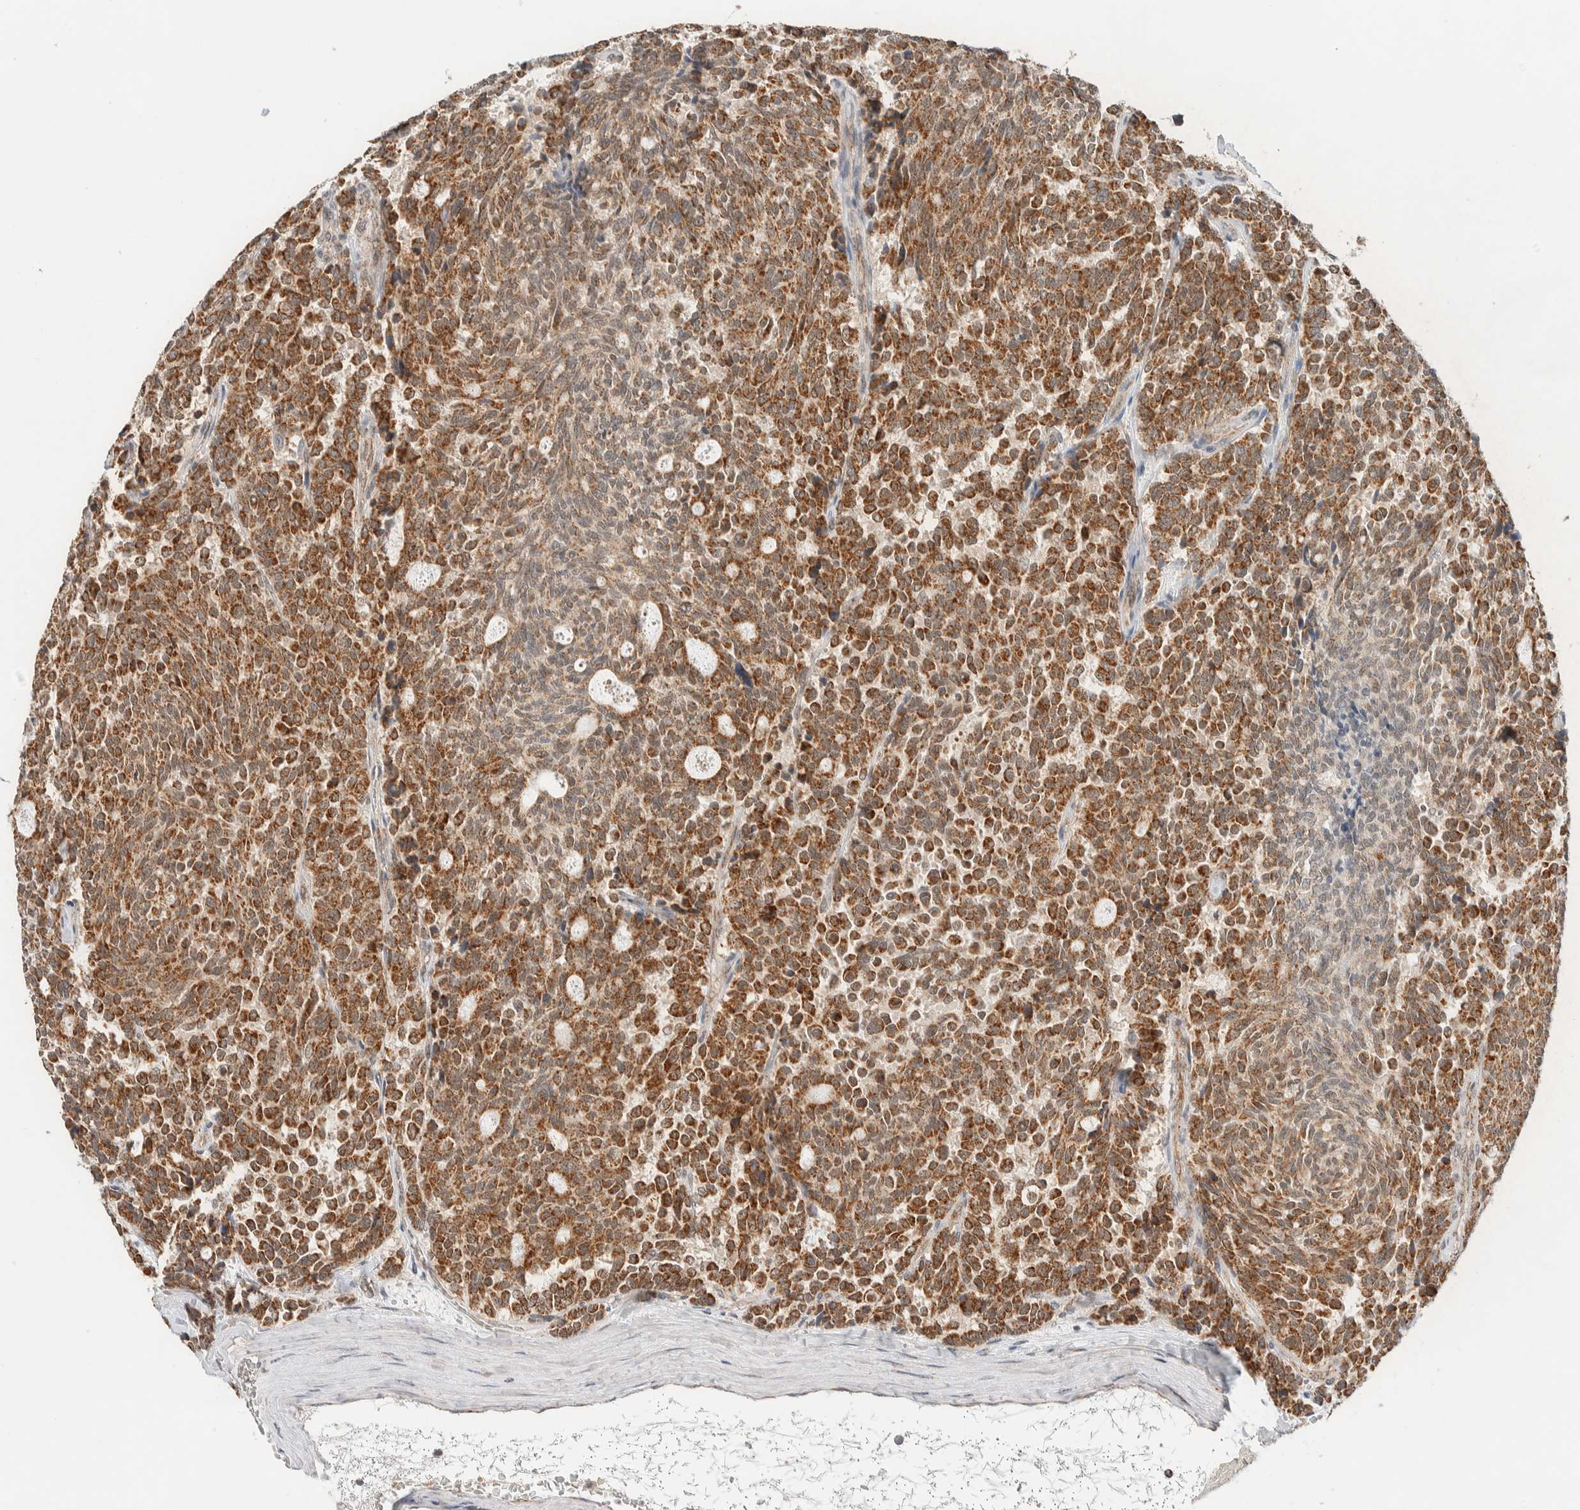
{"staining": {"intensity": "strong", "quantity": ">75%", "location": "cytoplasmic/membranous"}, "tissue": "carcinoid", "cell_type": "Tumor cells", "image_type": "cancer", "snomed": [{"axis": "morphology", "description": "Carcinoid, malignant, NOS"}, {"axis": "topography", "description": "Pancreas"}], "caption": "Immunohistochemistry (DAB (3,3'-diaminobenzidine)) staining of carcinoid shows strong cytoplasmic/membranous protein expression in approximately >75% of tumor cells.", "gene": "MRPL41", "patient": {"sex": "female", "age": 54}}